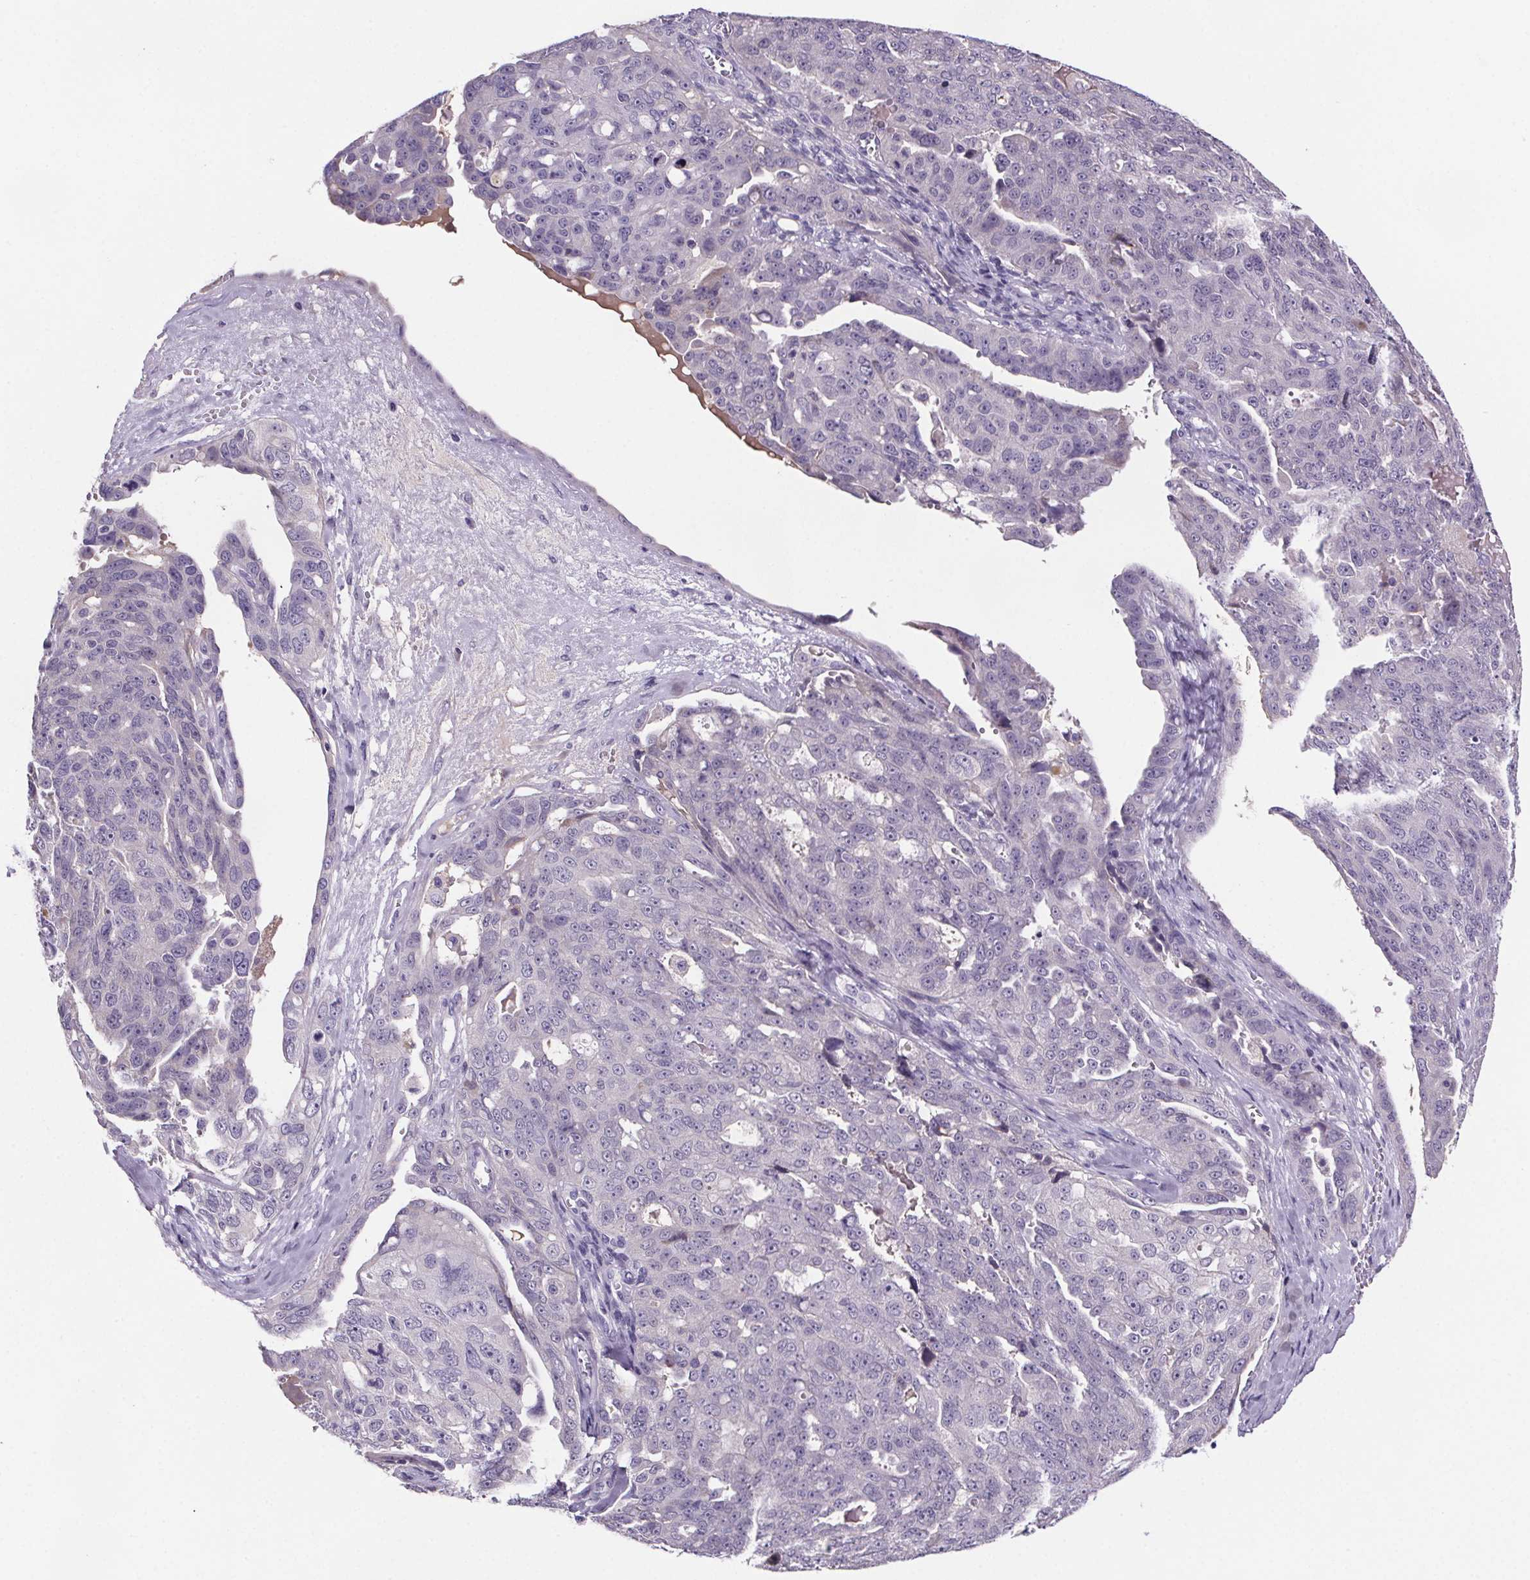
{"staining": {"intensity": "negative", "quantity": "none", "location": "none"}, "tissue": "ovarian cancer", "cell_type": "Tumor cells", "image_type": "cancer", "snomed": [{"axis": "morphology", "description": "Carcinoma, endometroid"}, {"axis": "topography", "description": "Ovary"}], "caption": "Histopathology image shows no protein positivity in tumor cells of ovarian cancer tissue.", "gene": "CUBN", "patient": {"sex": "female", "age": 70}}